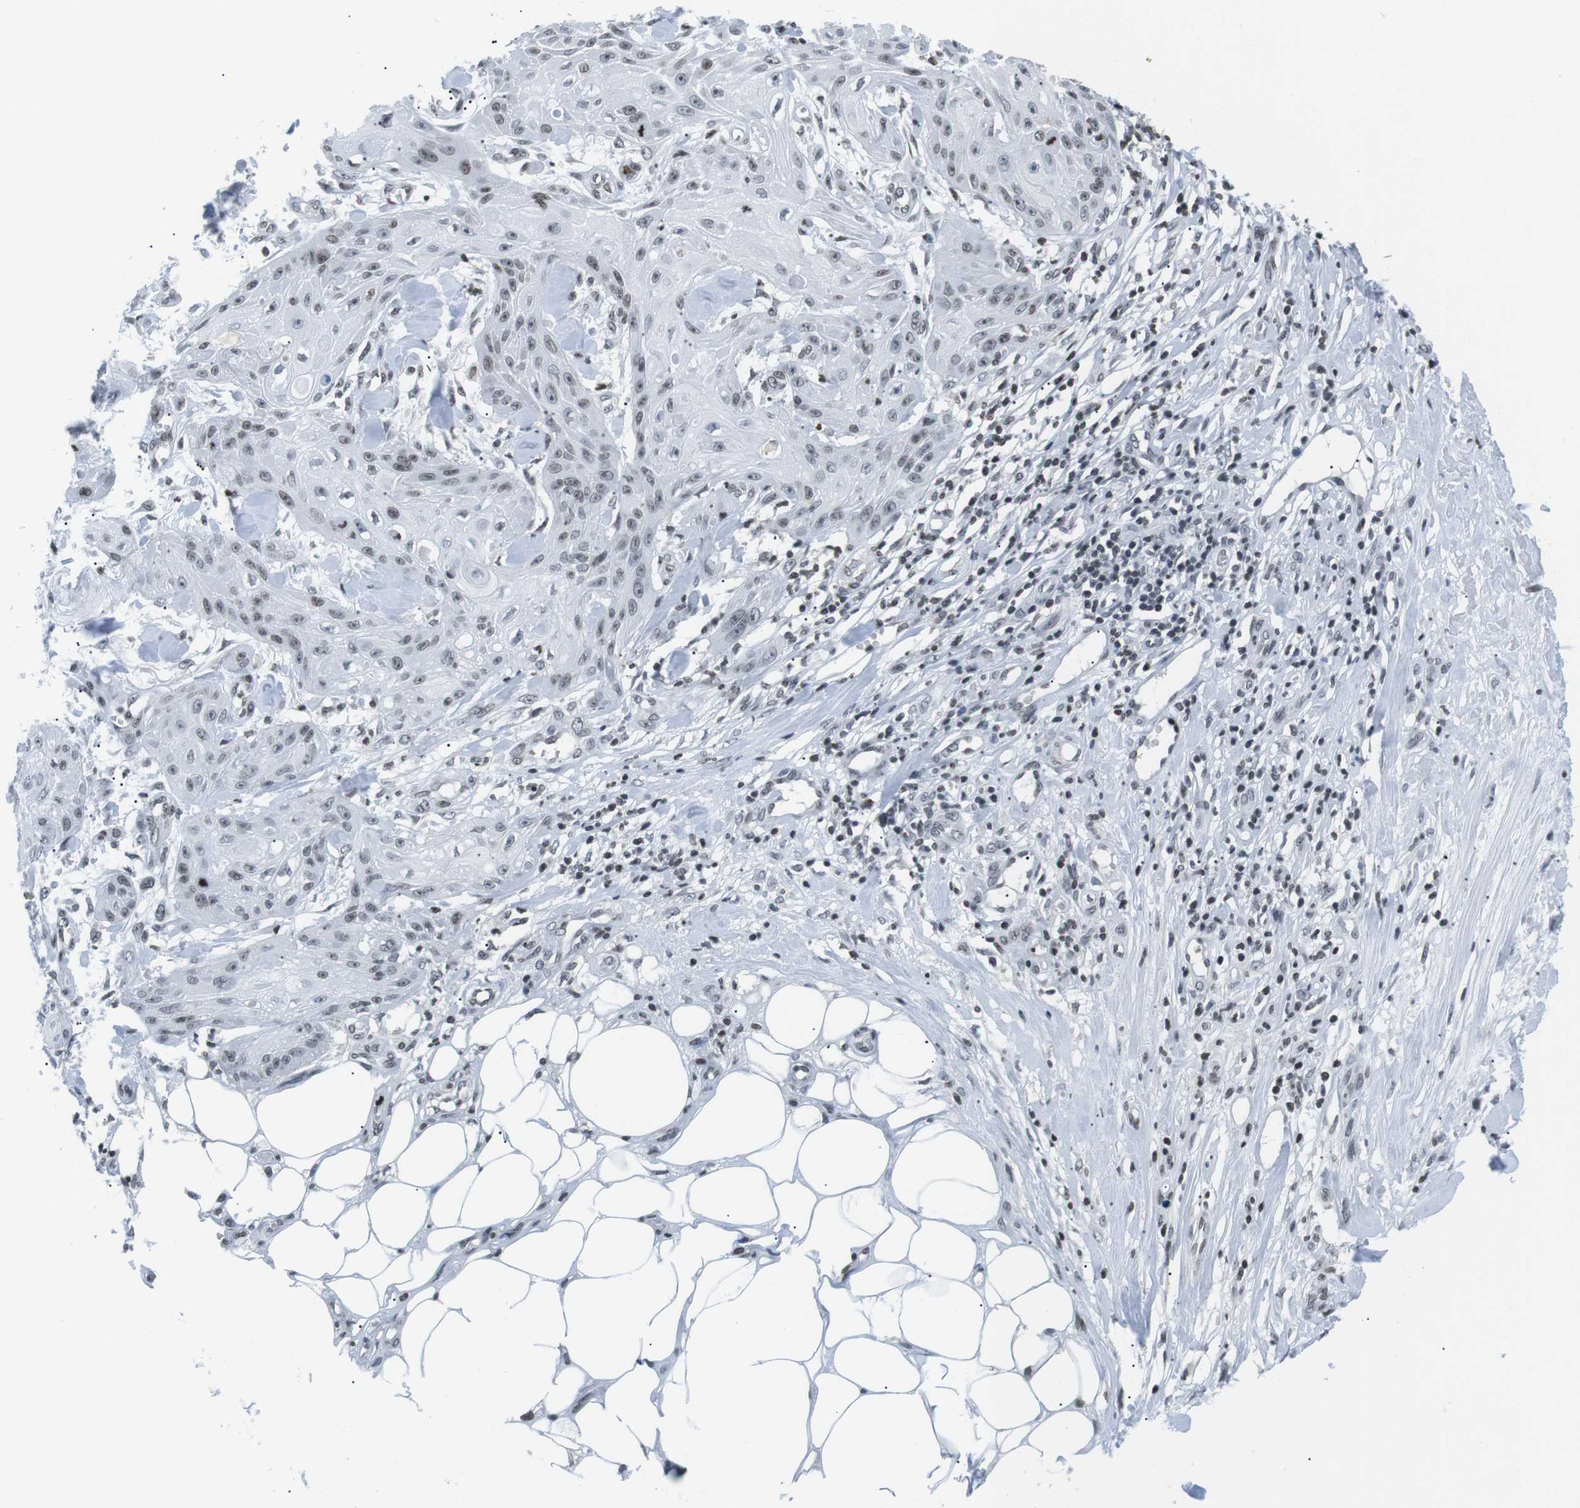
{"staining": {"intensity": "weak", "quantity": "25%-75%", "location": "nuclear"}, "tissue": "skin cancer", "cell_type": "Tumor cells", "image_type": "cancer", "snomed": [{"axis": "morphology", "description": "Squamous cell carcinoma, NOS"}, {"axis": "topography", "description": "Skin"}], "caption": "Squamous cell carcinoma (skin) stained with a protein marker reveals weak staining in tumor cells.", "gene": "E2F2", "patient": {"sex": "male", "age": 74}}